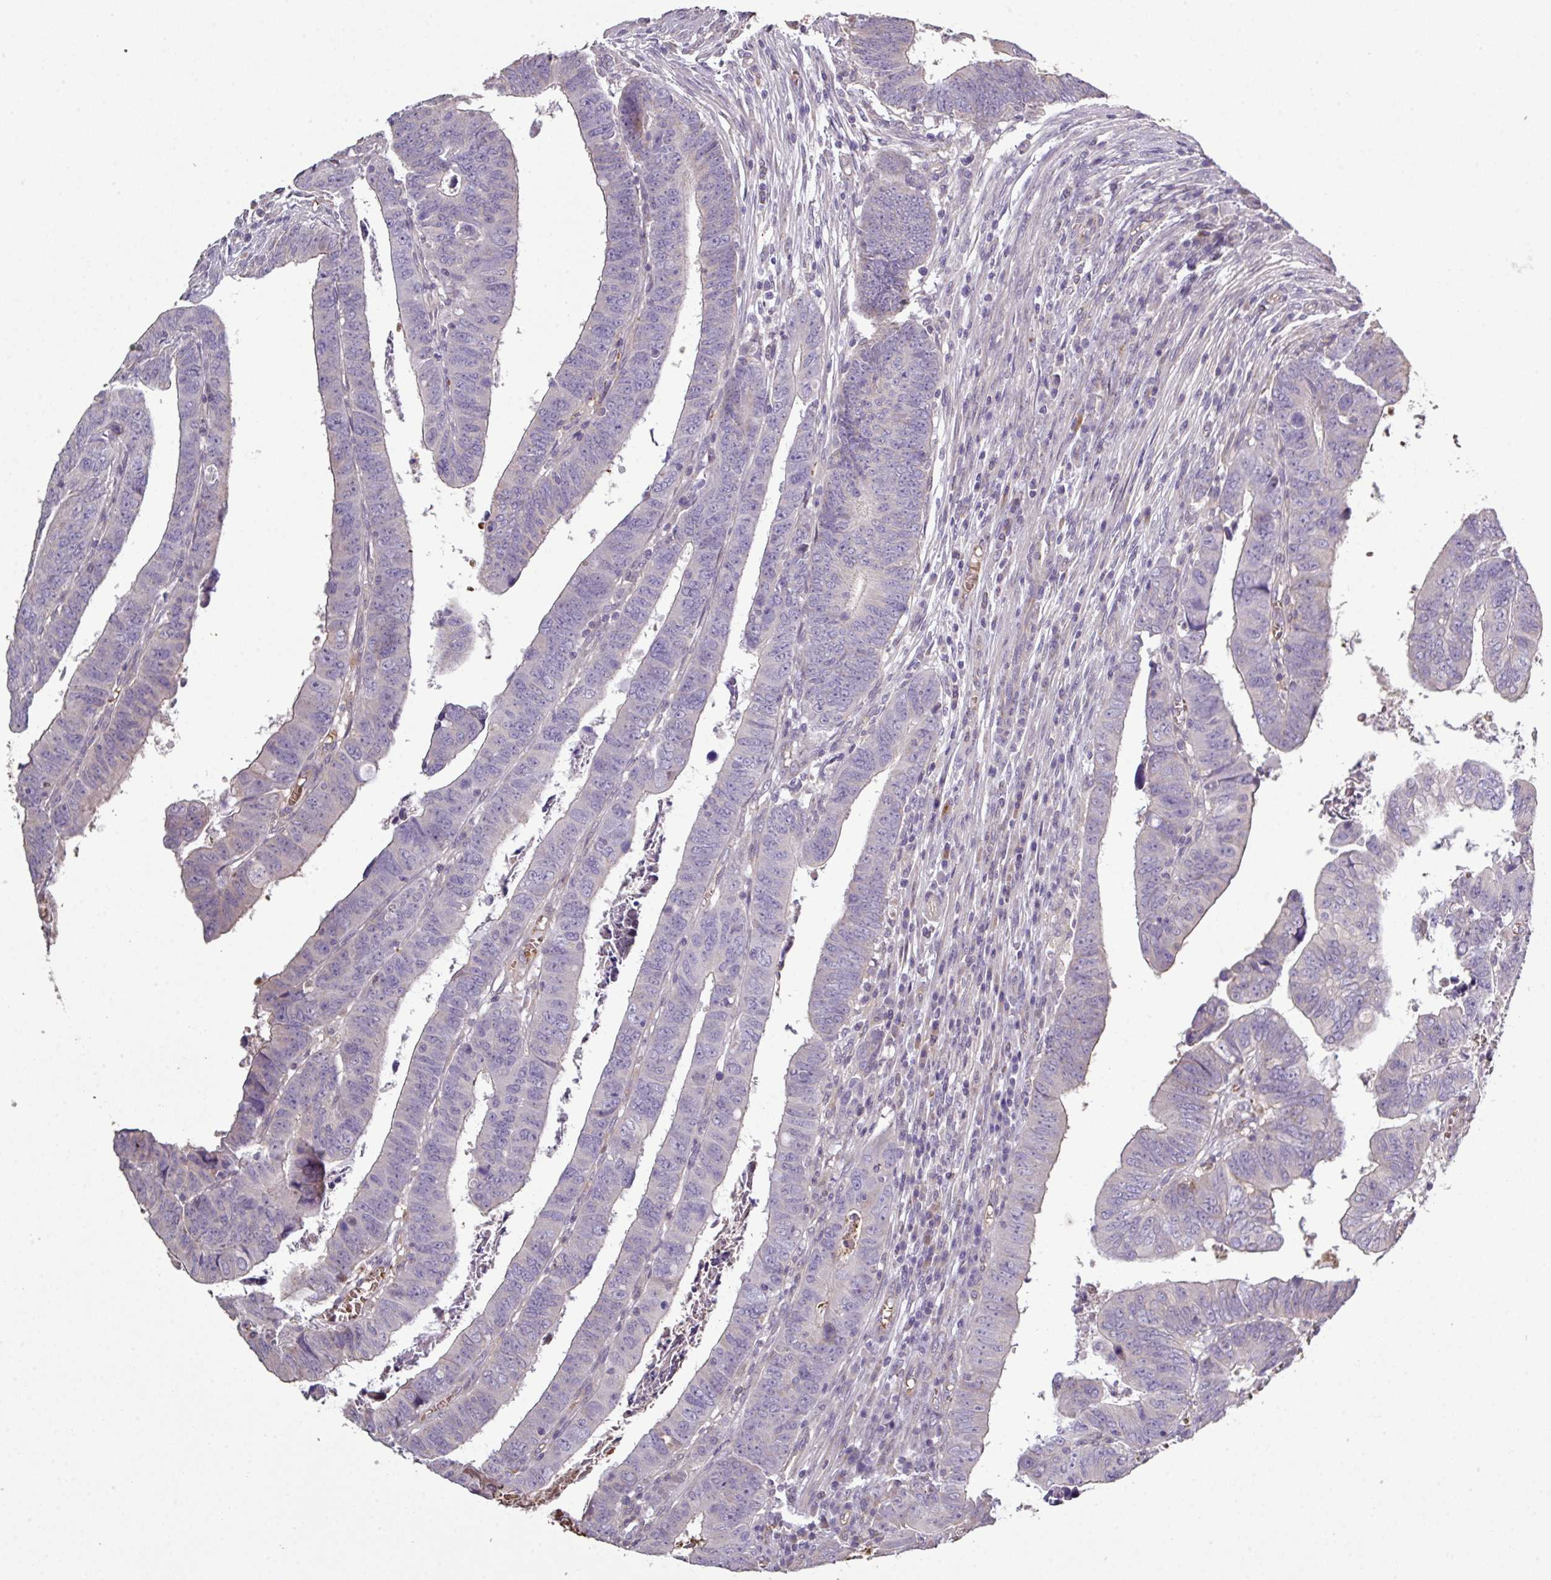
{"staining": {"intensity": "negative", "quantity": "none", "location": "none"}, "tissue": "colorectal cancer", "cell_type": "Tumor cells", "image_type": "cancer", "snomed": [{"axis": "morphology", "description": "Normal tissue, NOS"}, {"axis": "morphology", "description": "Adenocarcinoma, NOS"}, {"axis": "topography", "description": "Rectum"}], "caption": "Tumor cells are negative for protein expression in human colorectal adenocarcinoma.", "gene": "NHSL2", "patient": {"sex": "female", "age": 65}}